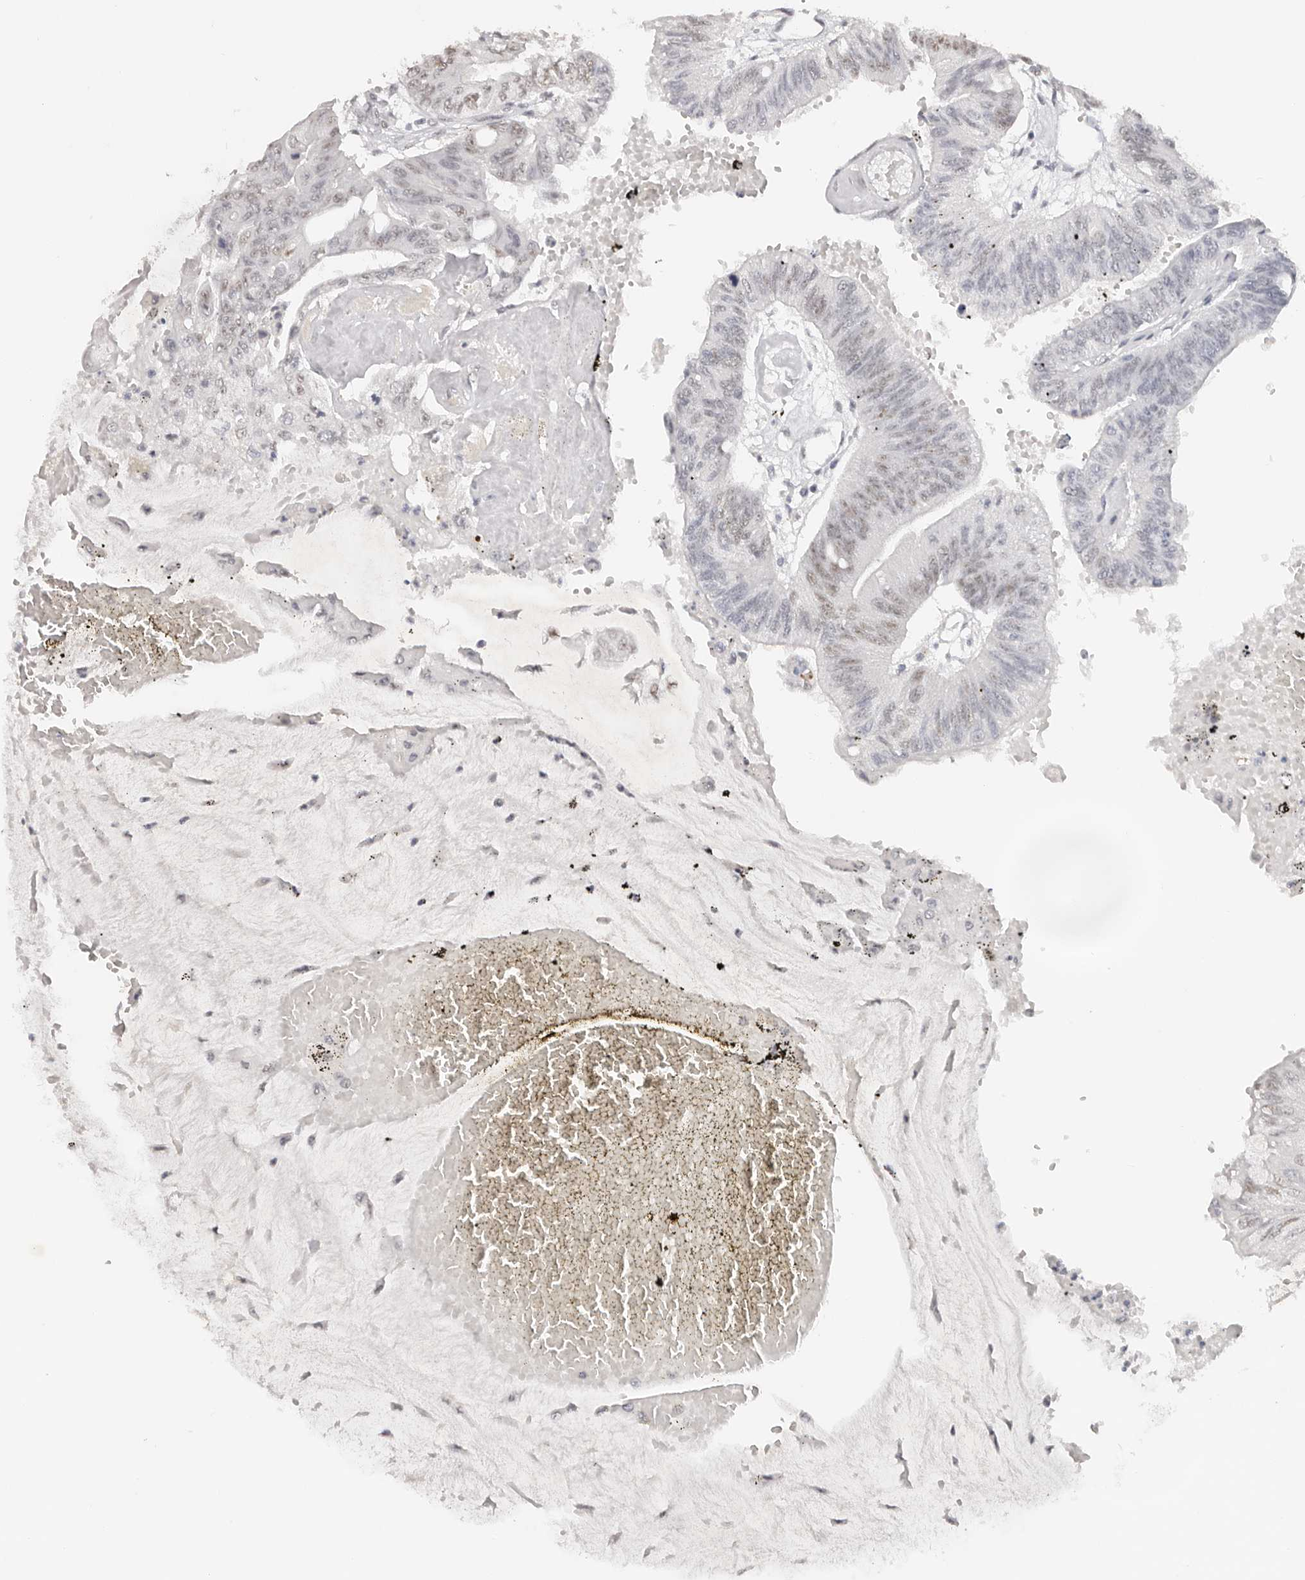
{"staining": {"intensity": "weak", "quantity": "25%-75%", "location": "nuclear"}, "tissue": "colorectal cancer", "cell_type": "Tumor cells", "image_type": "cancer", "snomed": [{"axis": "morphology", "description": "Adenoma, NOS"}, {"axis": "morphology", "description": "Adenocarcinoma, NOS"}, {"axis": "topography", "description": "Colon"}], "caption": "The histopathology image reveals immunohistochemical staining of colorectal cancer (adenocarcinoma). There is weak nuclear staining is present in about 25%-75% of tumor cells. (DAB (3,3'-diaminobenzidine) IHC with brightfield microscopy, high magnification).", "gene": "LARP7", "patient": {"sex": "male", "age": 79}}